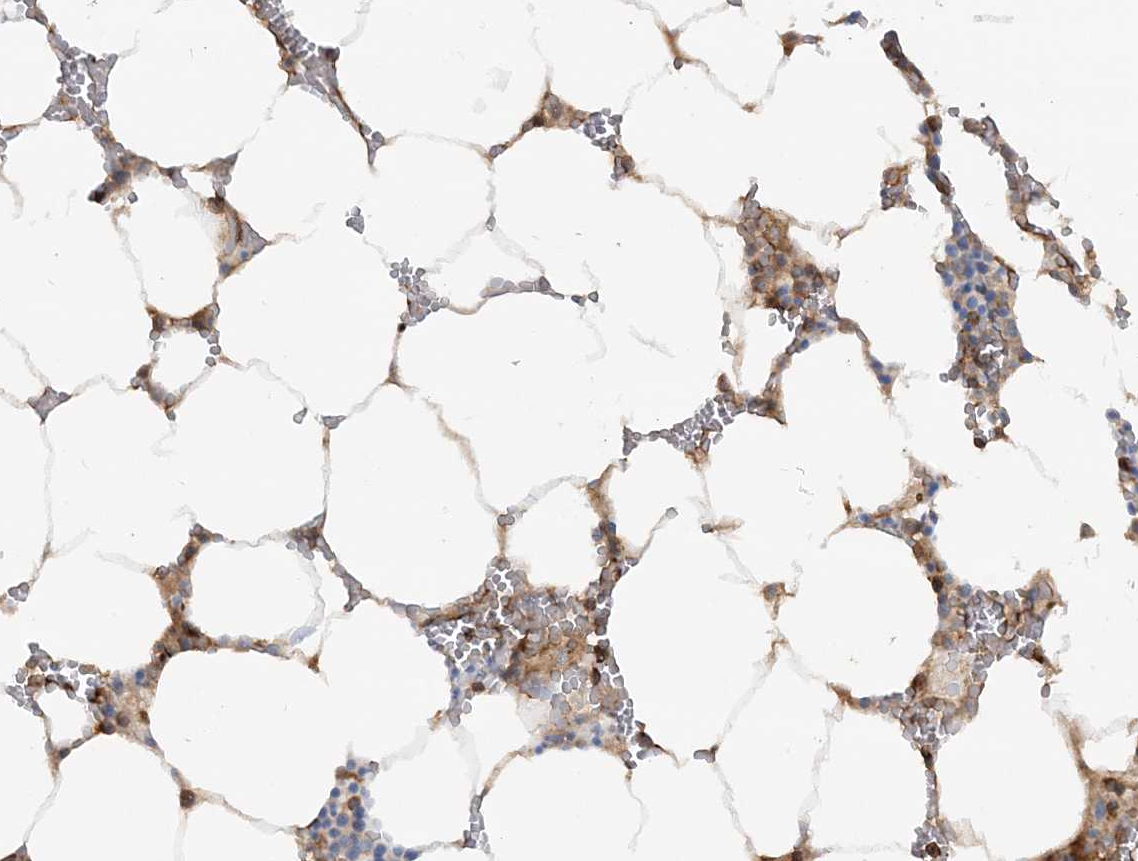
{"staining": {"intensity": "moderate", "quantity": "<25%", "location": "cytoplasmic/membranous"}, "tissue": "bone marrow", "cell_type": "Hematopoietic cells", "image_type": "normal", "snomed": [{"axis": "morphology", "description": "Normal tissue, NOS"}, {"axis": "topography", "description": "Bone marrow"}], "caption": "A photomicrograph of bone marrow stained for a protein exhibits moderate cytoplasmic/membranous brown staining in hematopoietic cells. (DAB IHC, brown staining for protein, blue staining for nuclei).", "gene": "DSTN", "patient": {"sex": "male", "age": 70}}